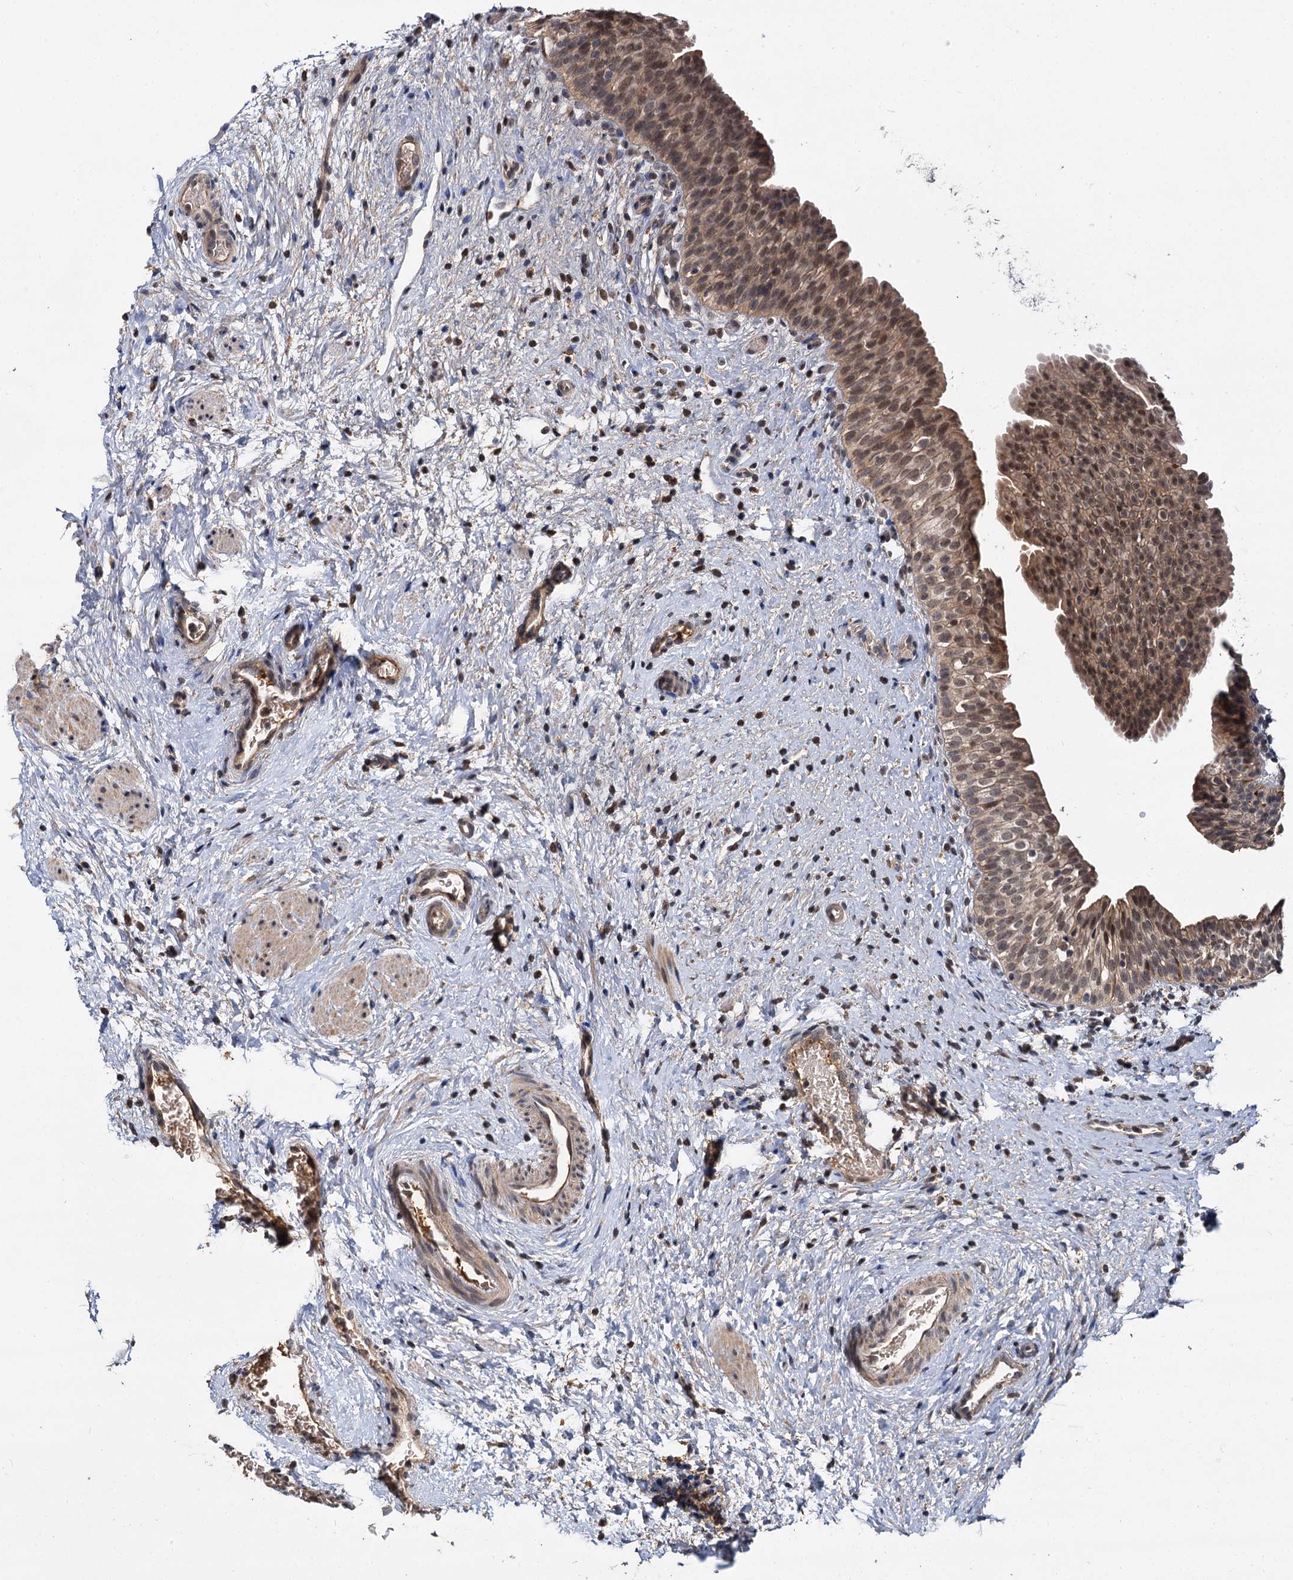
{"staining": {"intensity": "moderate", "quantity": ">75%", "location": "cytoplasmic/membranous,nuclear"}, "tissue": "urinary bladder", "cell_type": "Urothelial cells", "image_type": "normal", "snomed": [{"axis": "morphology", "description": "Normal tissue, NOS"}, {"axis": "topography", "description": "Urinary bladder"}], "caption": "Normal urinary bladder reveals moderate cytoplasmic/membranous,nuclear positivity in approximately >75% of urothelial cells, visualized by immunohistochemistry.", "gene": "MBD6", "patient": {"sex": "male", "age": 1}}